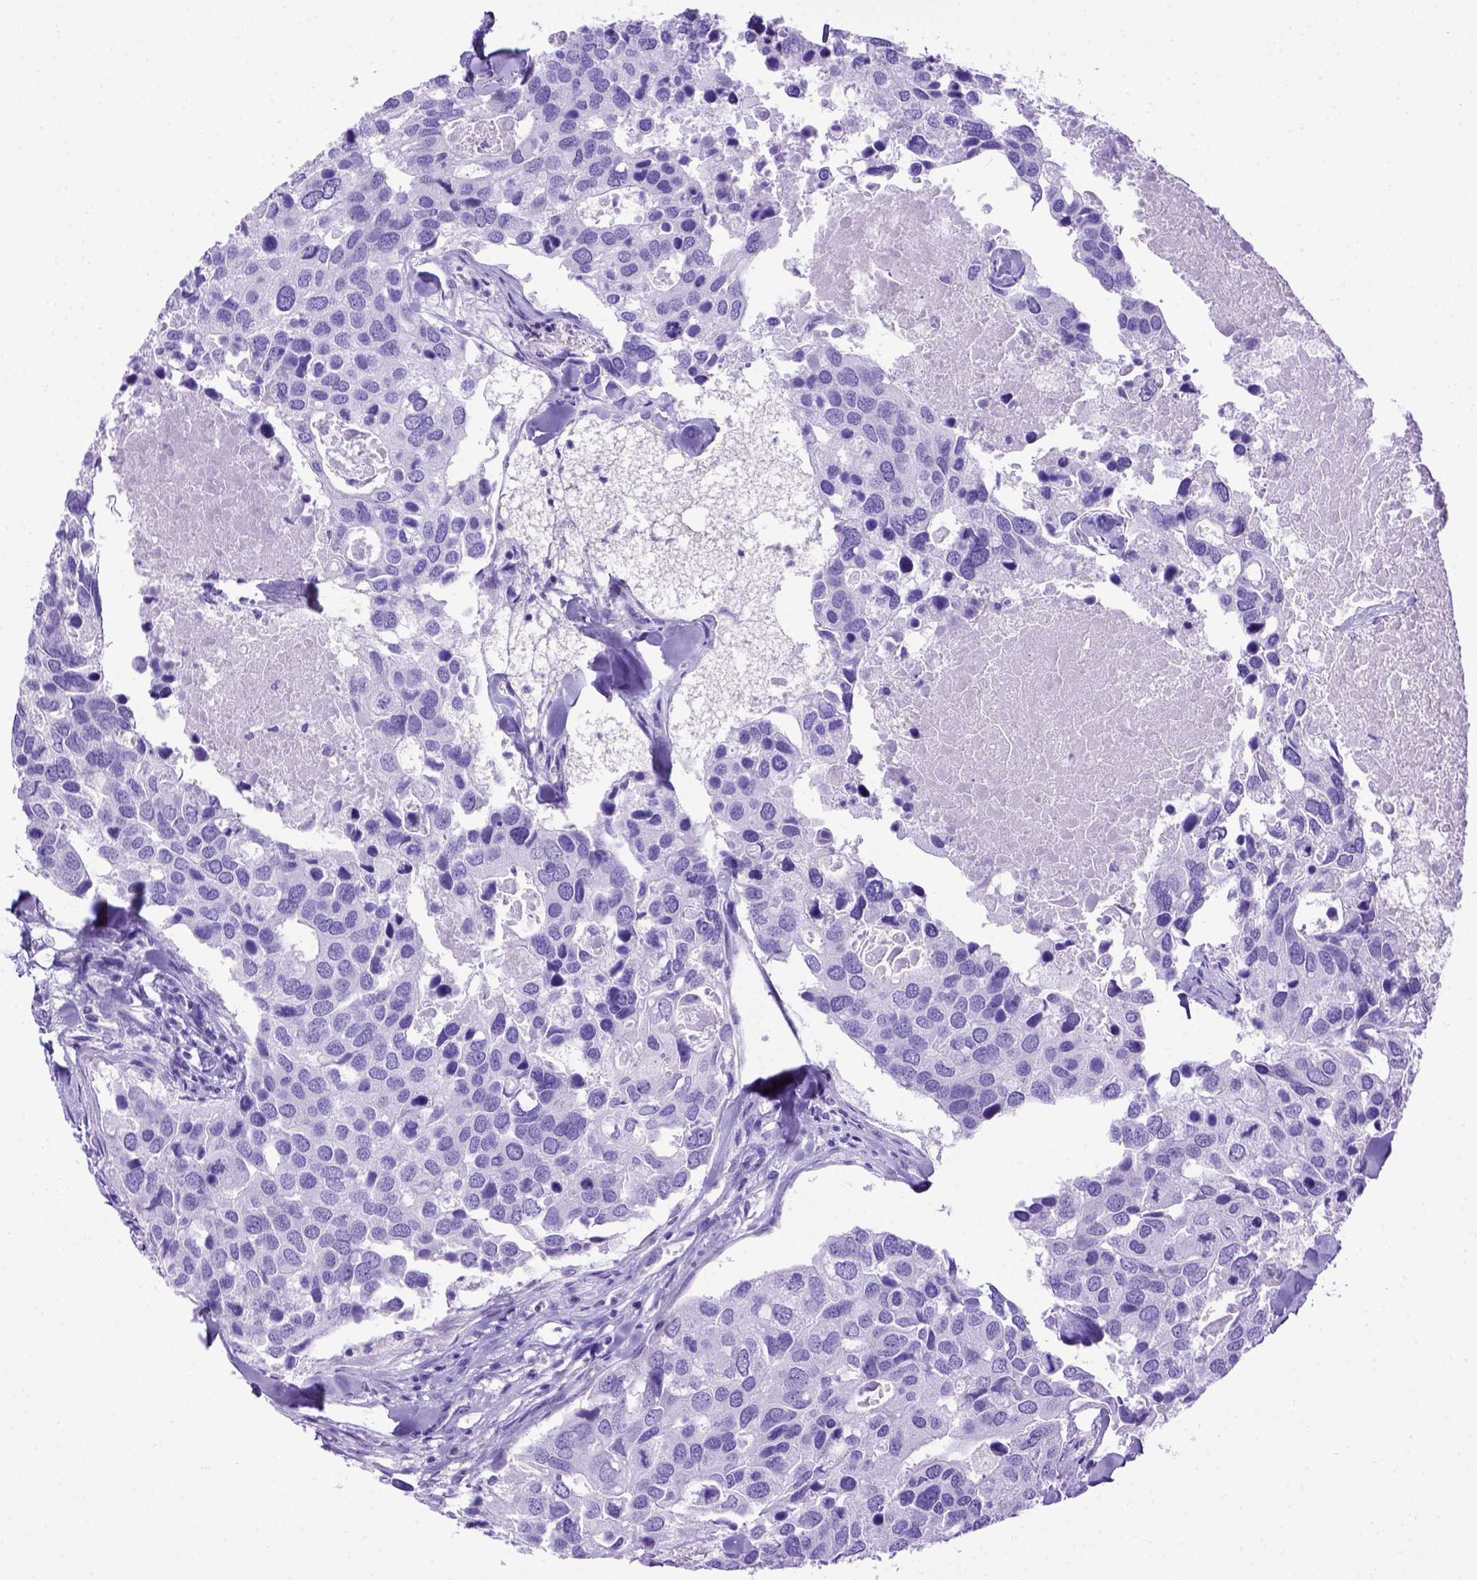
{"staining": {"intensity": "negative", "quantity": "none", "location": "none"}, "tissue": "breast cancer", "cell_type": "Tumor cells", "image_type": "cancer", "snomed": [{"axis": "morphology", "description": "Duct carcinoma"}, {"axis": "topography", "description": "Breast"}], "caption": "Breast cancer (infiltrating ductal carcinoma) was stained to show a protein in brown. There is no significant positivity in tumor cells.", "gene": "MEOX2", "patient": {"sex": "female", "age": 83}}